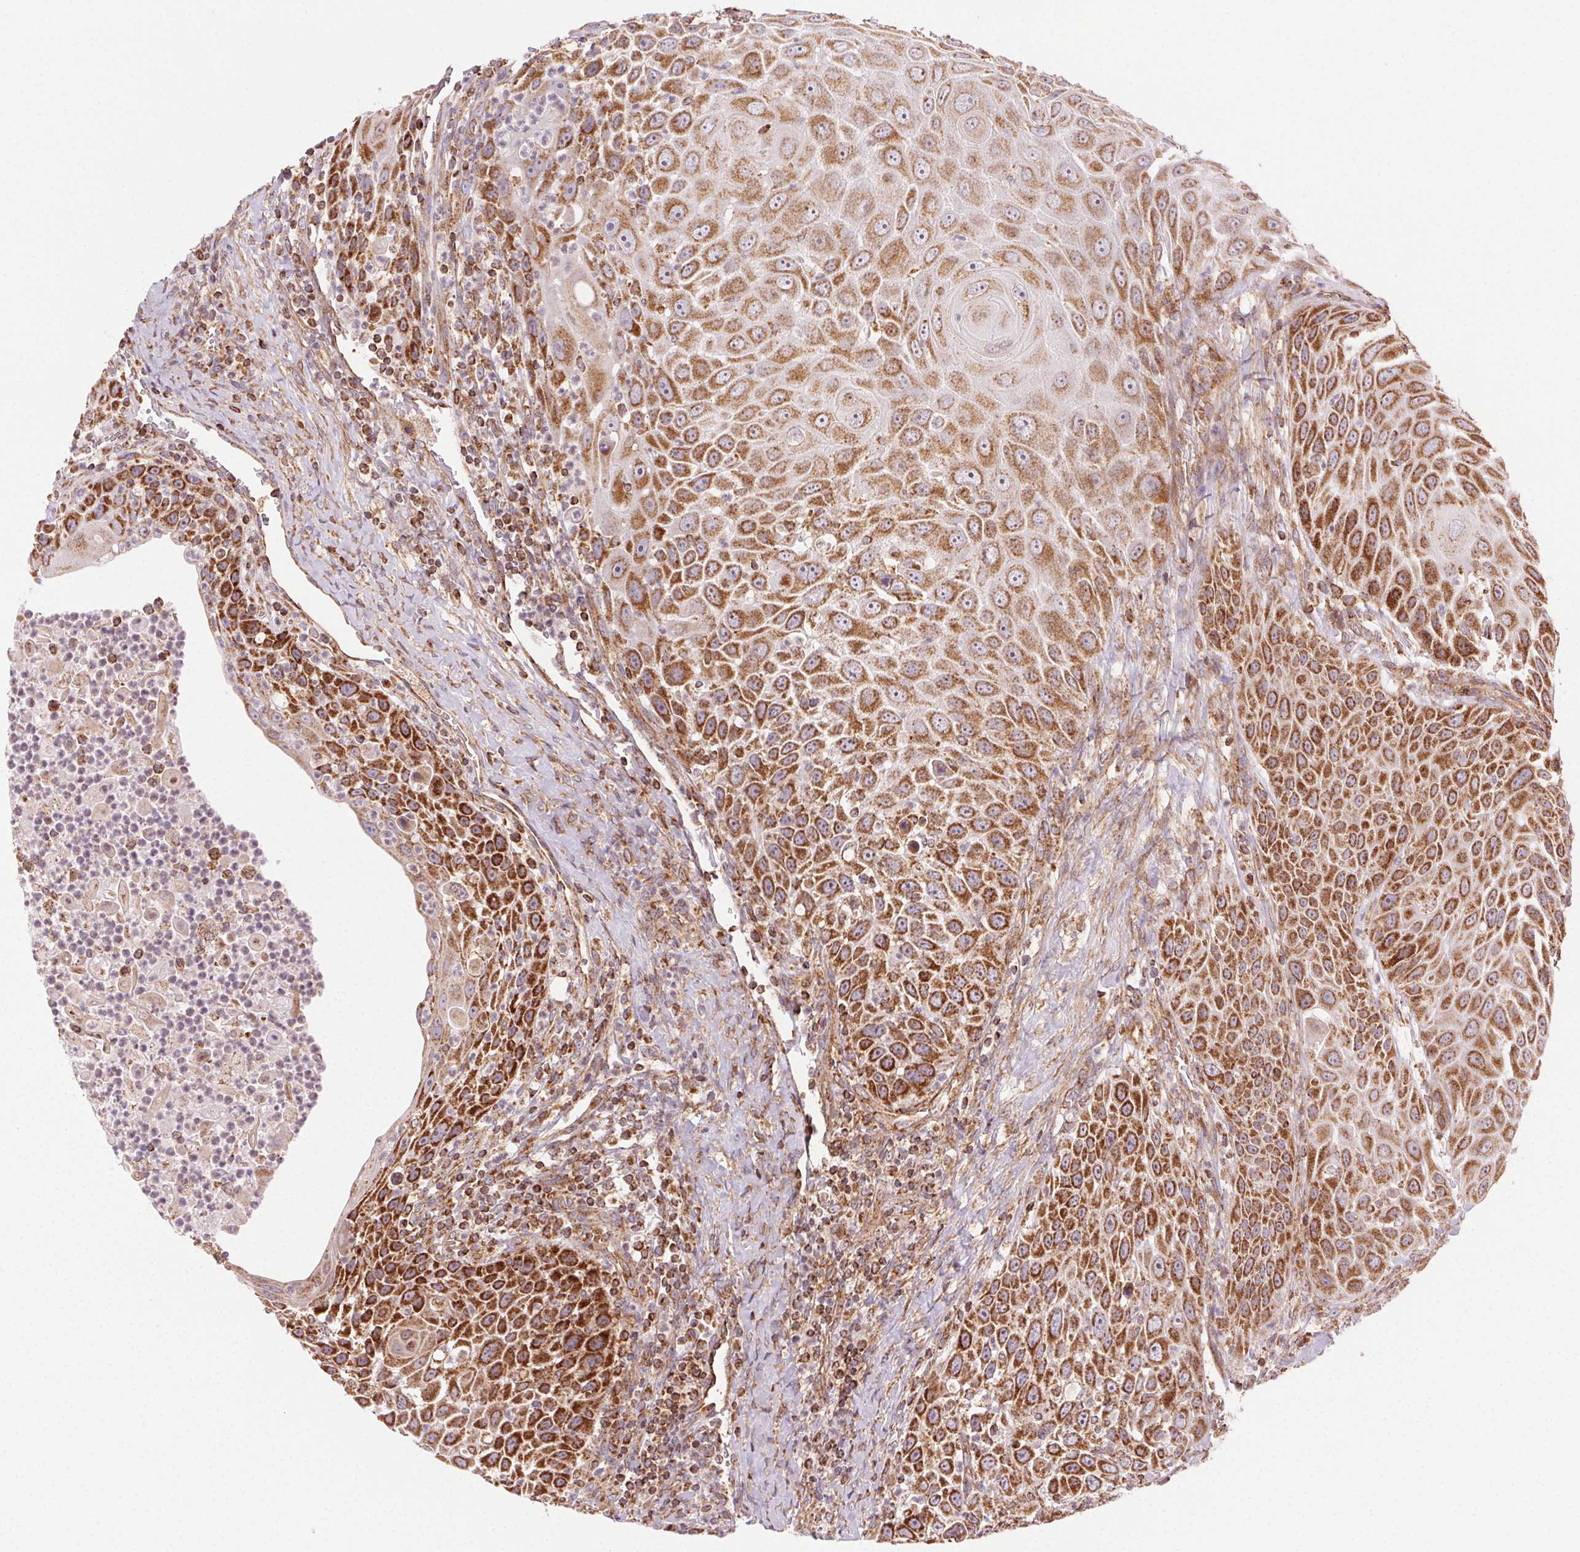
{"staining": {"intensity": "strong", "quantity": ">75%", "location": "cytoplasmic/membranous"}, "tissue": "head and neck cancer", "cell_type": "Tumor cells", "image_type": "cancer", "snomed": [{"axis": "morphology", "description": "Squamous cell carcinoma, NOS"}, {"axis": "topography", "description": "Head-Neck"}], "caption": "This is an image of immunohistochemistry staining of squamous cell carcinoma (head and neck), which shows strong positivity in the cytoplasmic/membranous of tumor cells.", "gene": "CLPB", "patient": {"sex": "male", "age": 69}}